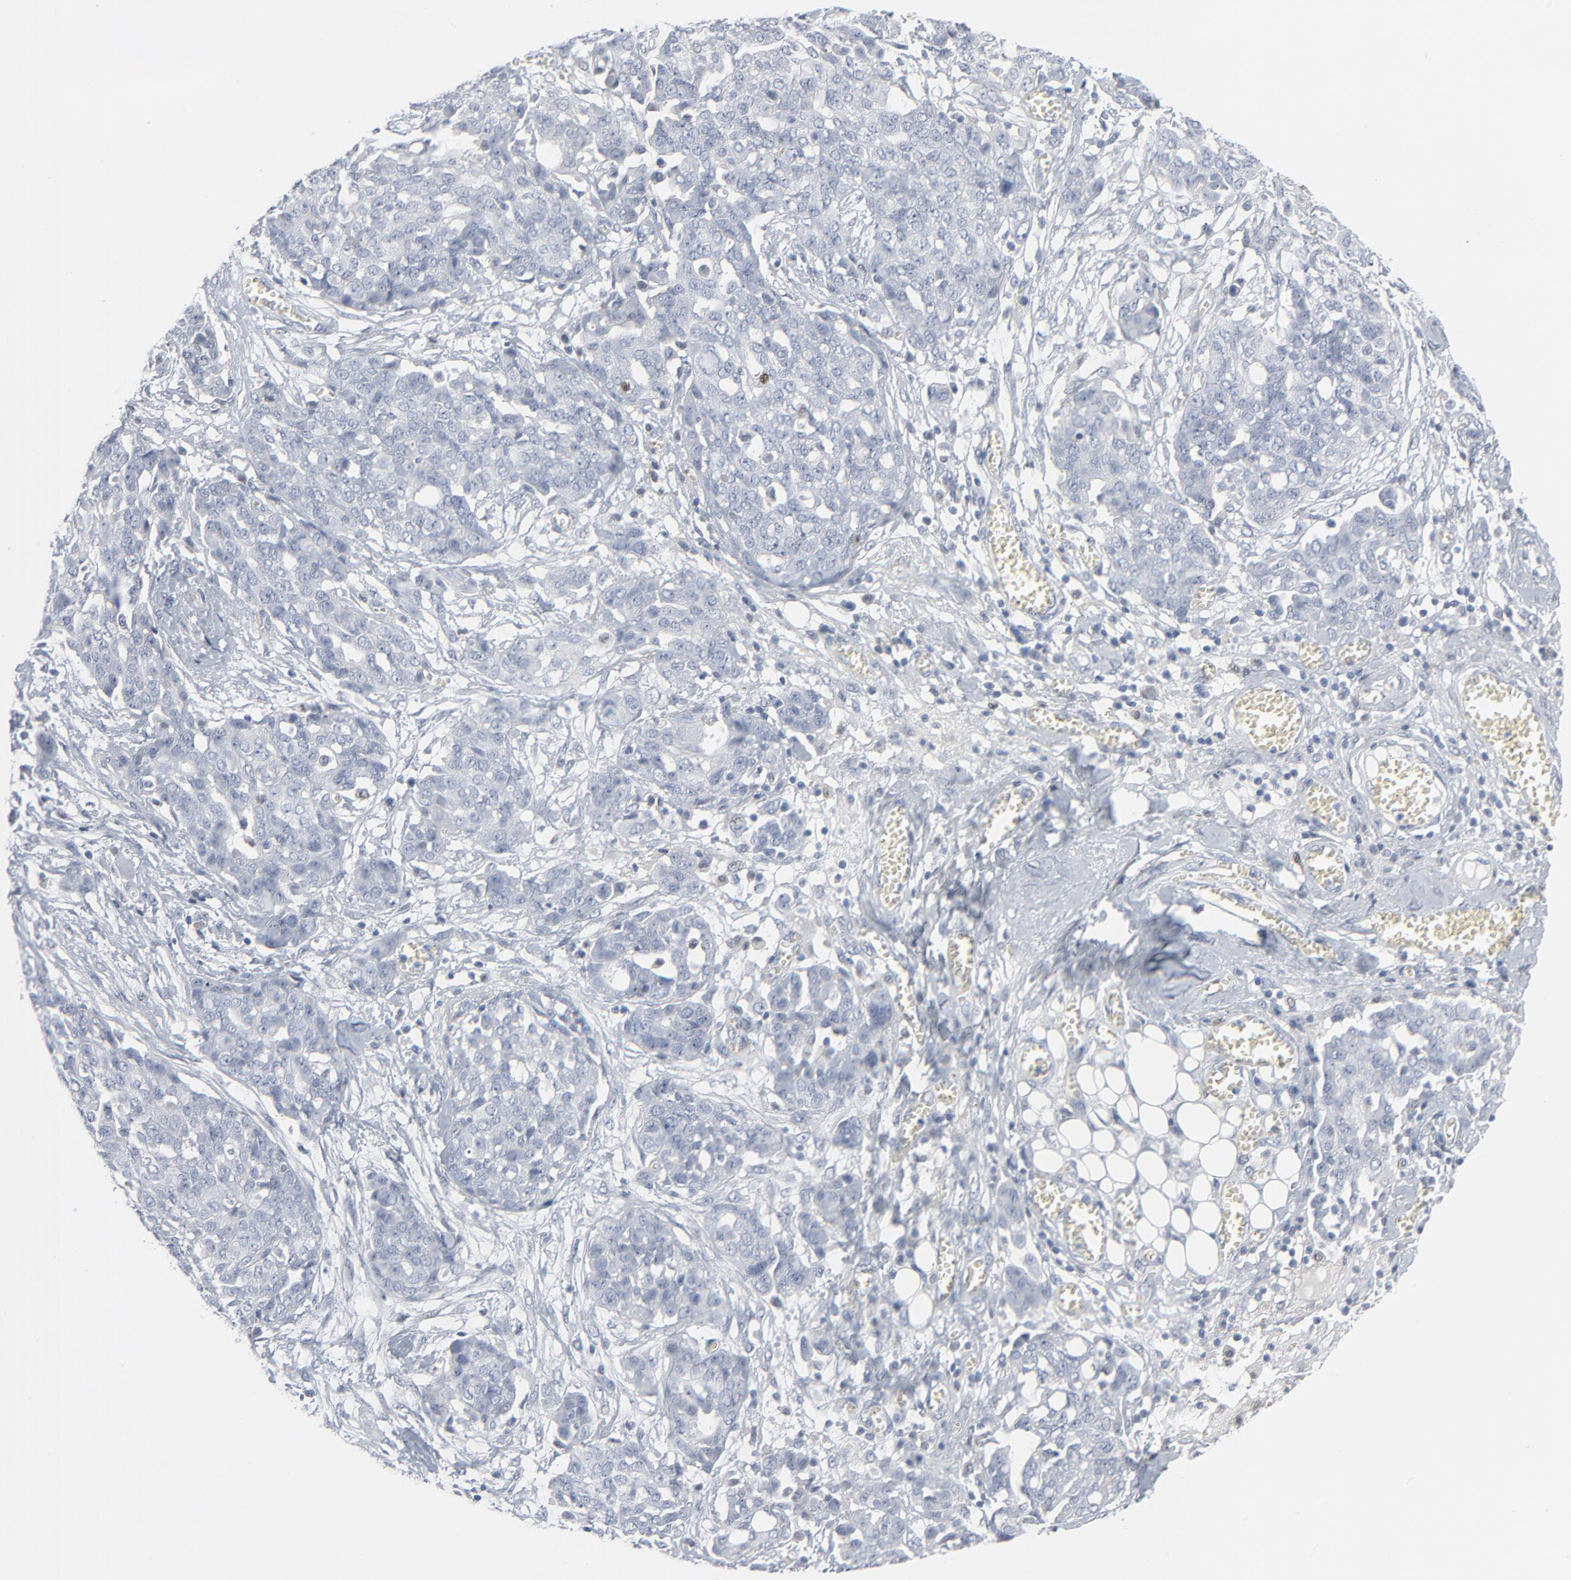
{"staining": {"intensity": "negative", "quantity": "none", "location": "none"}, "tissue": "ovarian cancer", "cell_type": "Tumor cells", "image_type": "cancer", "snomed": [{"axis": "morphology", "description": "Carcinoma, endometroid"}, {"axis": "topography", "description": "Ovary"}], "caption": "Immunohistochemistry (IHC) histopathology image of neoplastic tissue: human ovarian cancer (endometroid carcinoma) stained with DAB (3,3'-diaminobenzidine) demonstrates no significant protein staining in tumor cells. (Brightfield microscopy of DAB immunohistochemistry (IHC) at high magnification).", "gene": "MITF", "patient": {"sex": "female", "age": 85}}